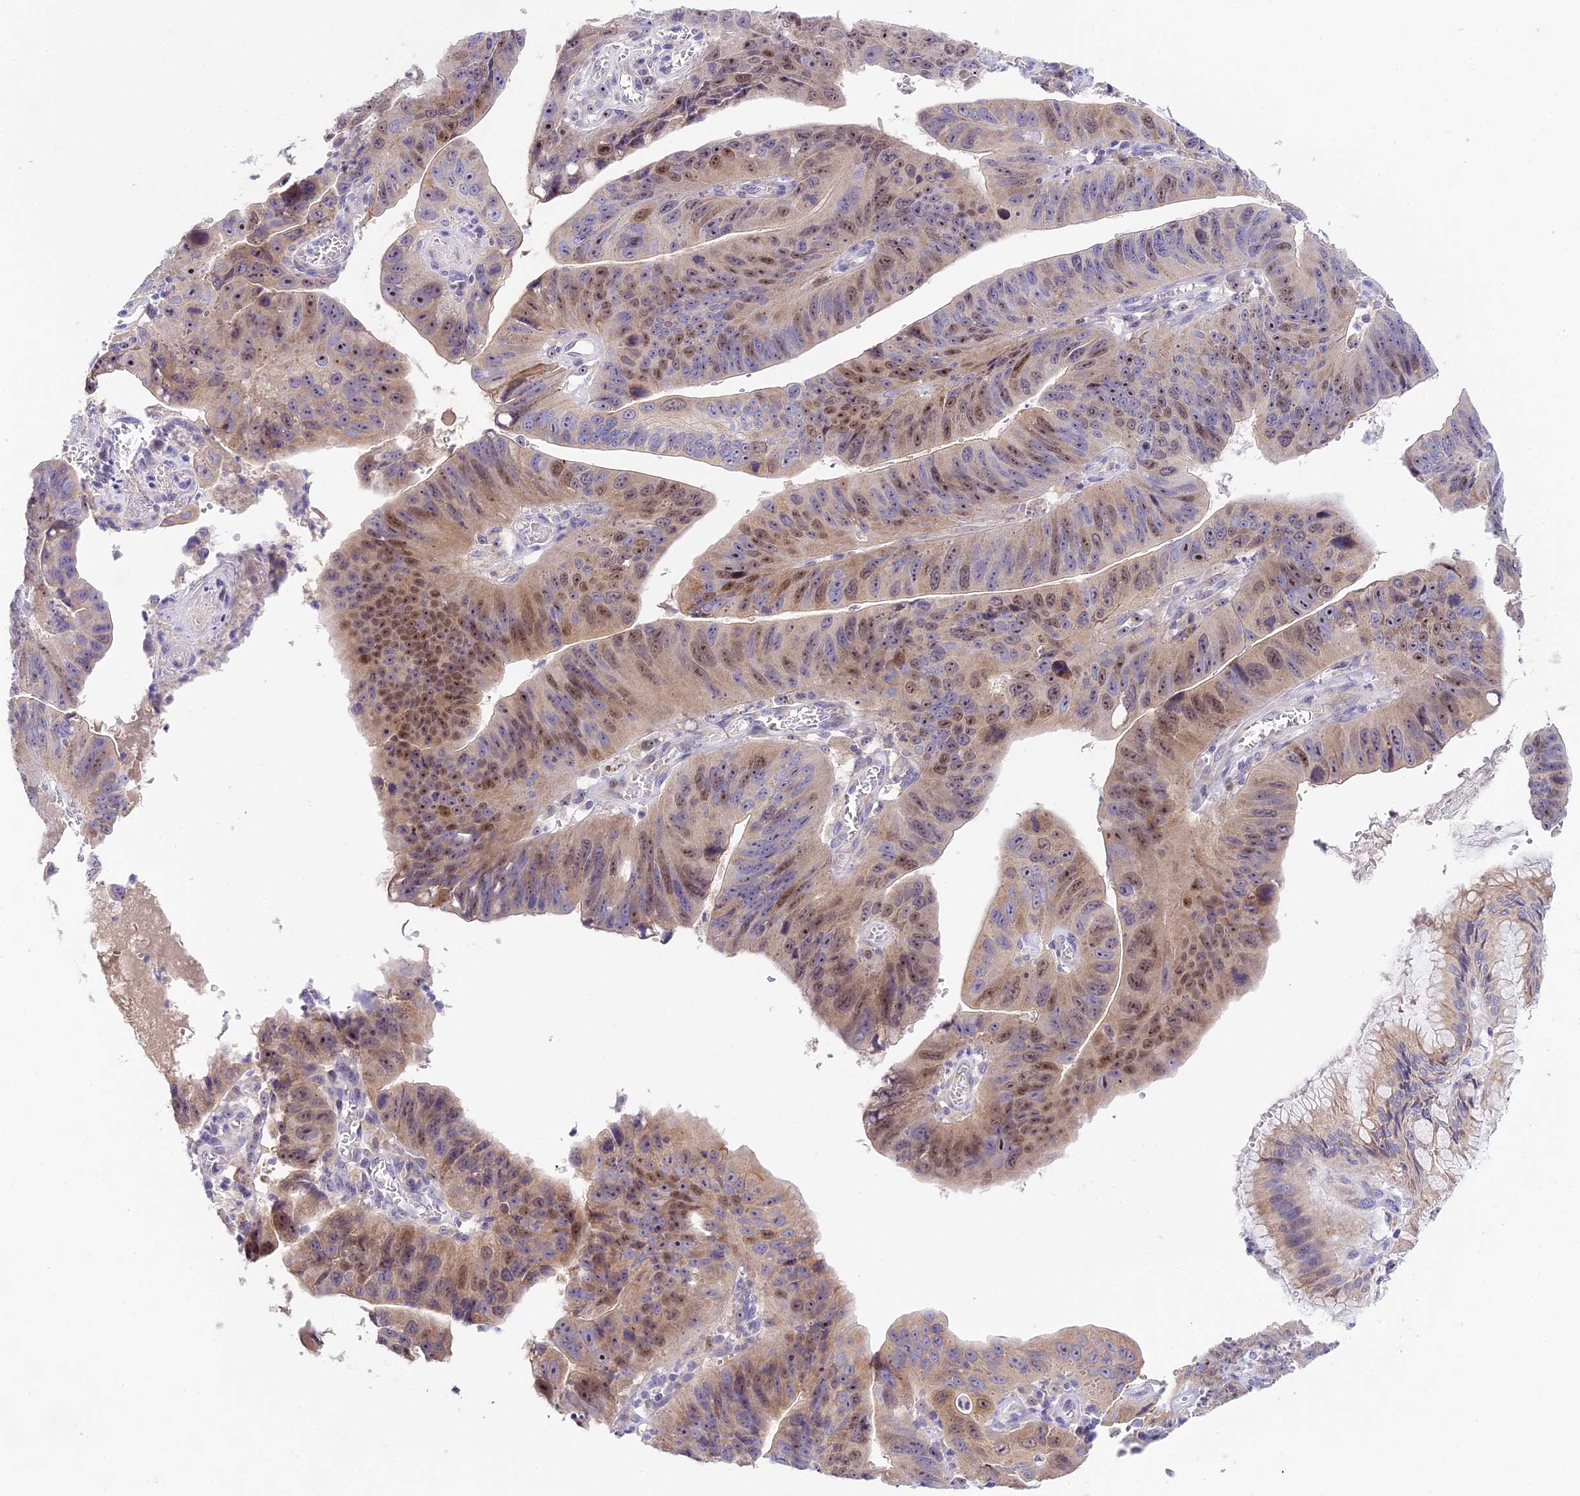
{"staining": {"intensity": "moderate", "quantity": ">75%", "location": "nuclear"}, "tissue": "stomach cancer", "cell_type": "Tumor cells", "image_type": "cancer", "snomed": [{"axis": "morphology", "description": "Adenocarcinoma, NOS"}, {"axis": "topography", "description": "Stomach"}], "caption": "A brown stain shows moderate nuclear positivity of a protein in stomach cancer (adenocarcinoma) tumor cells.", "gene": "RAD51", "patient": {"sex": "male", "age": 59}}